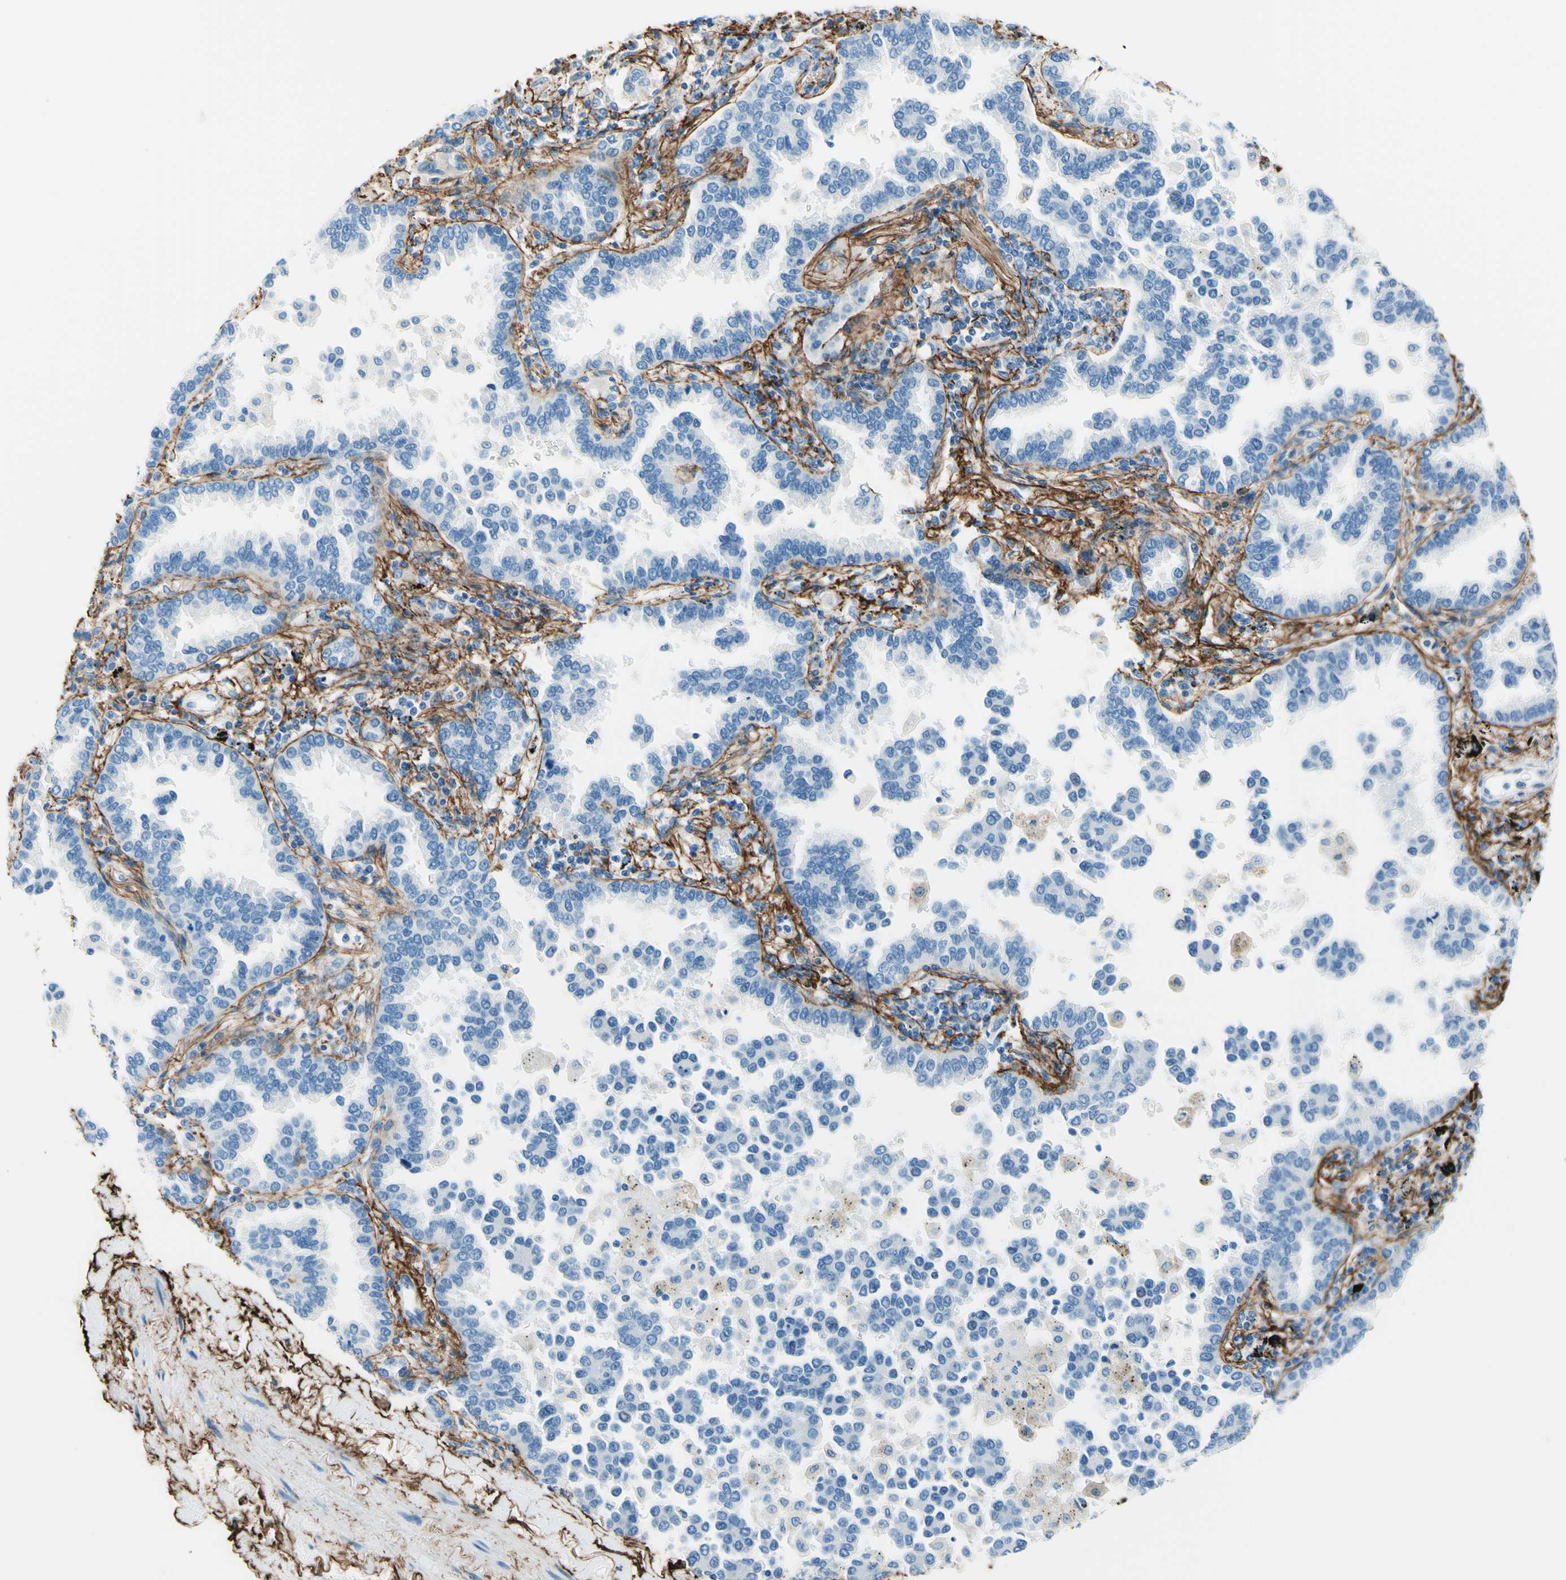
{"staining": {"intensity": "negative", "quantity": "none", "location": "none"}, "tissue": "lung cancer", "cell_type": "Tumor cells", "image_type": "cancer", "snomed": [{"axis": "morphology", "description": "Normal tissue, NOS"}, {"axis": "morphology", "description": "Adenocarcinoma, NOS"}, {"axis": "topography", "description": "Lung"}], "caption": "An immunohistochemistry photomicrograph of adenocarcinoma (lung) is shown. There is no staining in tumor cells of adenocarcinoma (lung).", "gene": "MFAP5", "patient": {"sex": "male", "age": 59}}